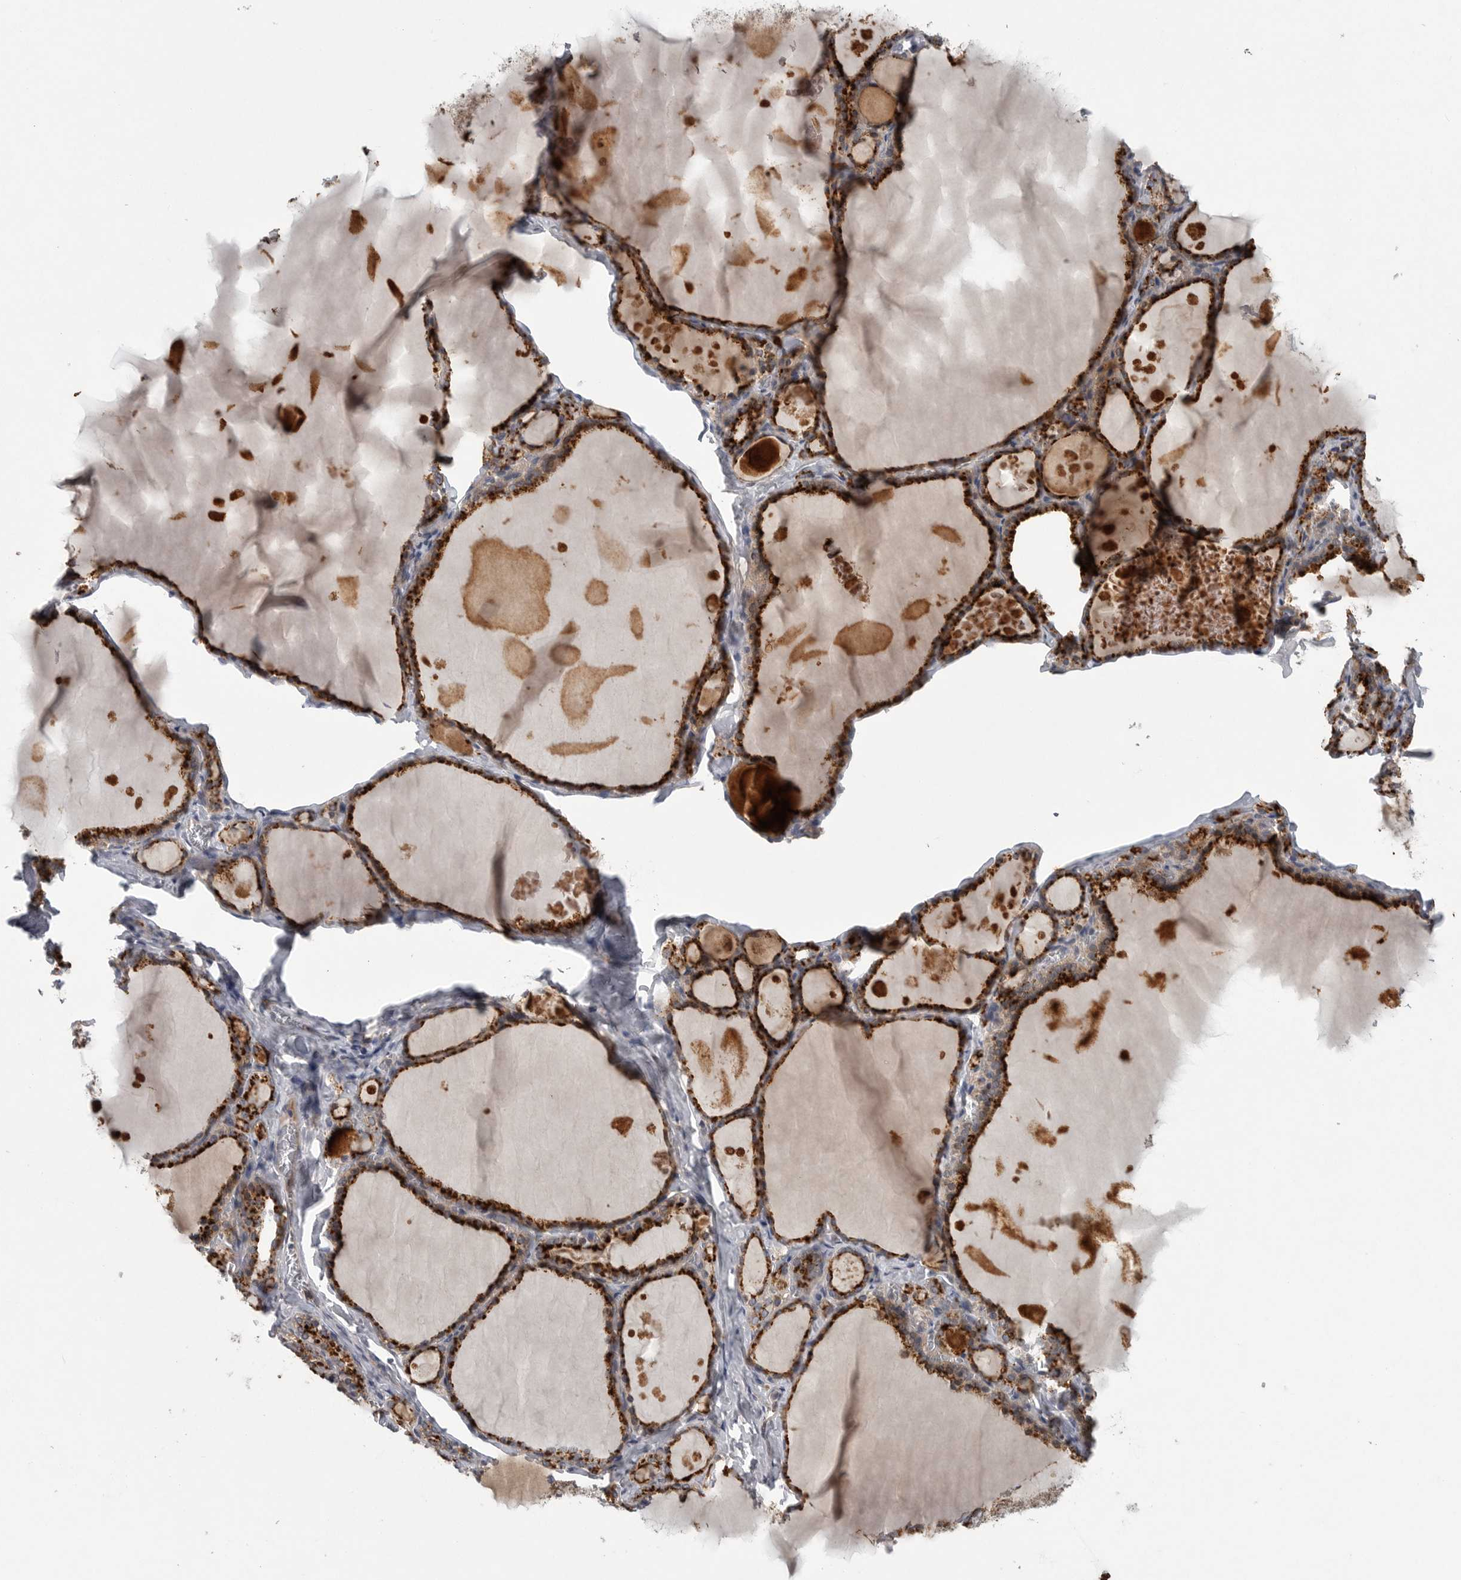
{"staining": {"intensity": "strong", "quantity": ">75%", "location": "cytoplasmic/membranous"}, "tissue": "thyroid gland", "cell_type": "Glandular cells", "image_type": "normal", "snomed": [{"axis": "morphology", "description": "Normal tissue, NOS"}, {"axis": "topography", "description": "Thyroid gland"}], "caption": "Brown immunohistochemical staining in benign human thyroid gland reveals strong cytoplasmic/membranous positivity in about >75% of glandular cells.", "gene": "LAMTOR3", "patient": {"sex": "male", "age": 56}}